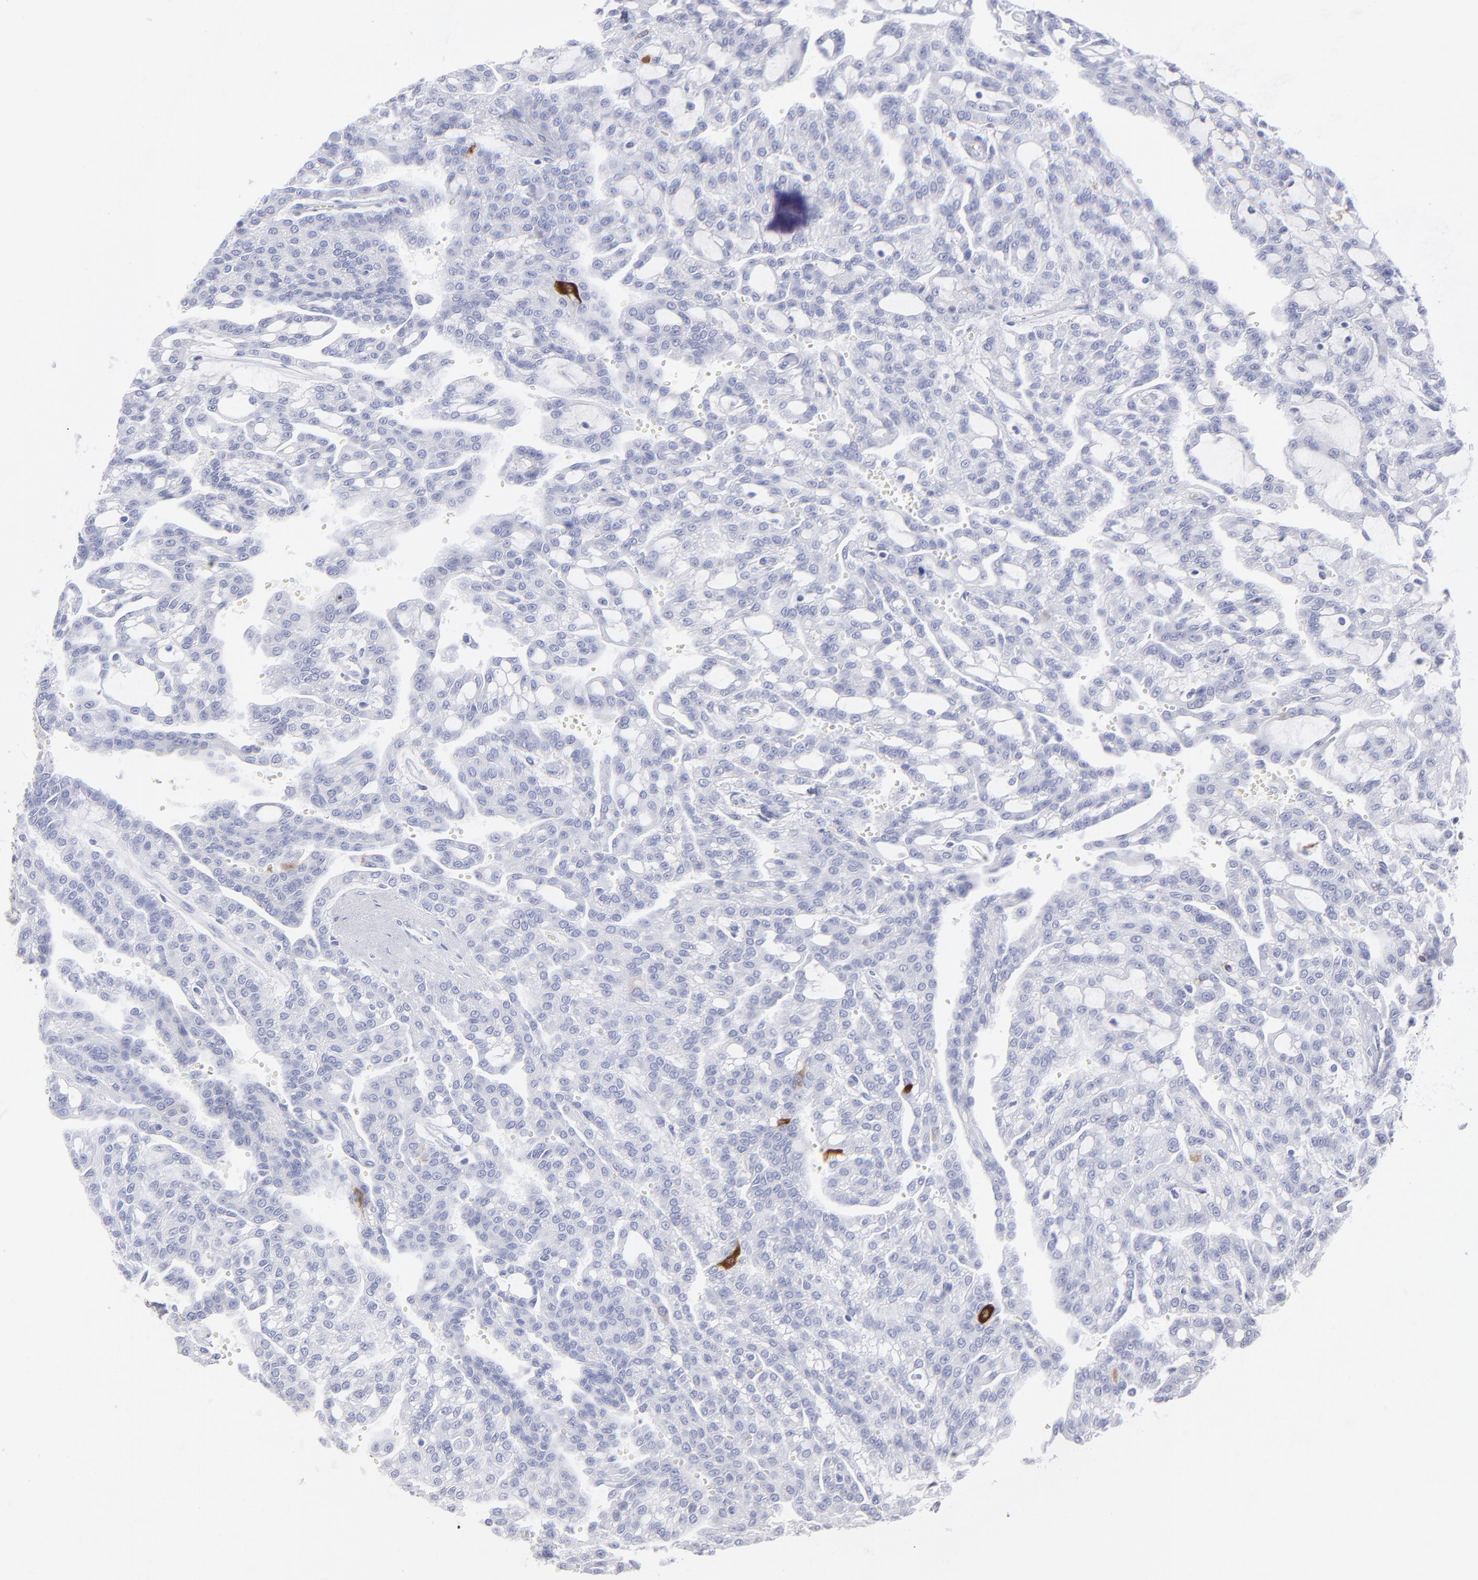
{"staining": {"intensity": "strong", "quantity": "<25%", "location": "cytoplasmic/membranous"}, "tissue": "renal cancer", "cell_type": "Tumor cells", "image_type": "cancer", "snomed": [{"axis": "morphology", "description": "Adenocarcinoma, NOS"}, {"axis": "topography", "description": "Kidney"}], "caption": "Renal cancer was stained to show a protein in brown. There is medium levels of strong cytoplasmic/membranous positivity in about <25% of tumor cells. The staining was performed using DAB to visualize the protein expression in brown, while the nuclei were stained in blue with hematoxylin (Magnification: 20x).", "gene": "CCNB1", "patient": {"sex": "male", "age": 63}}